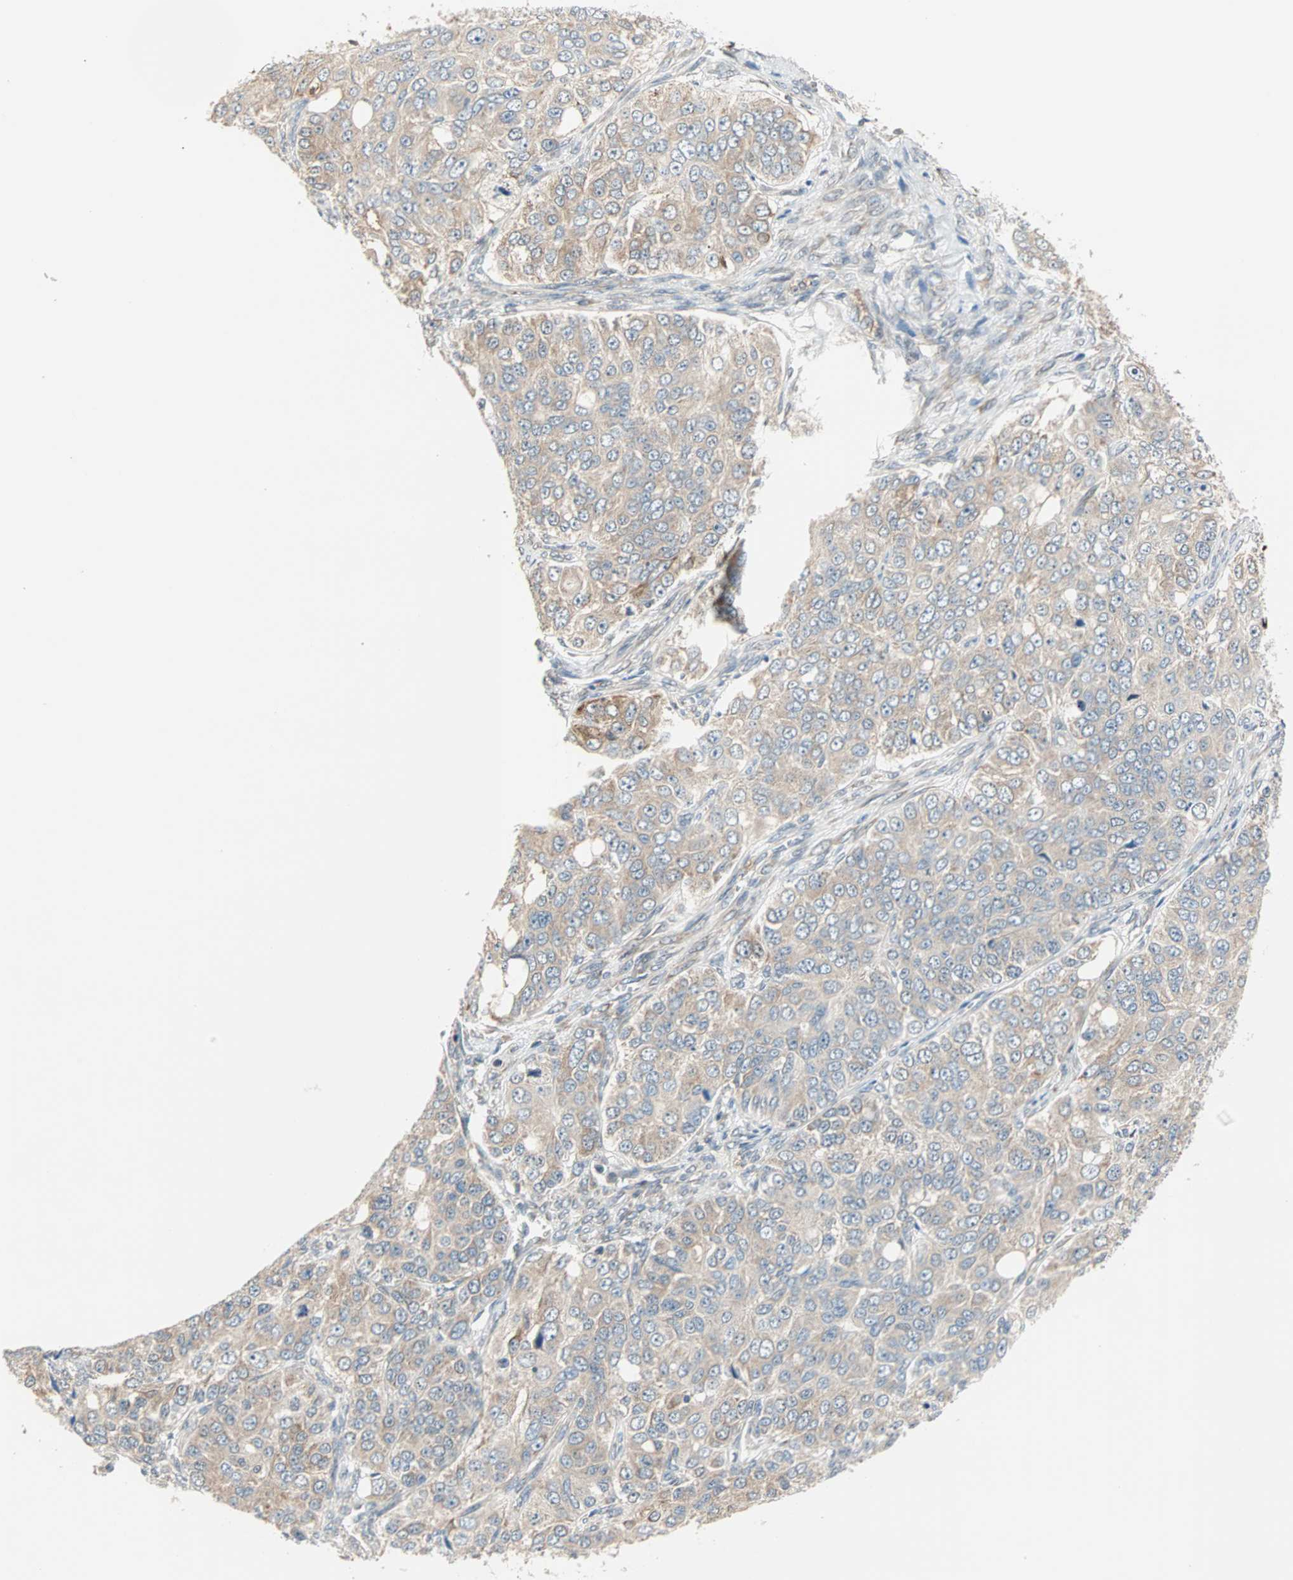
{"staining": {"intensity": "weak", "quantity": ">75%", "location": "cytoplasmic/membranous"}, "tissue": "ovarian cancer", "cell_type": "Tumor cells", "image_type": "cancer", "snomed": [{"axis": "morphology", "description": "Carcinoma, endometroid"}, {"axis": "topography", "description": "Ovary"}], "caption": "Weak cytoplasmic/membranous protein staining is appreciated in approximately >75% of tumor cells in ovarian cancer.", "gene": "SAR1A", "patient": {"sex": "female", "age": 51}}